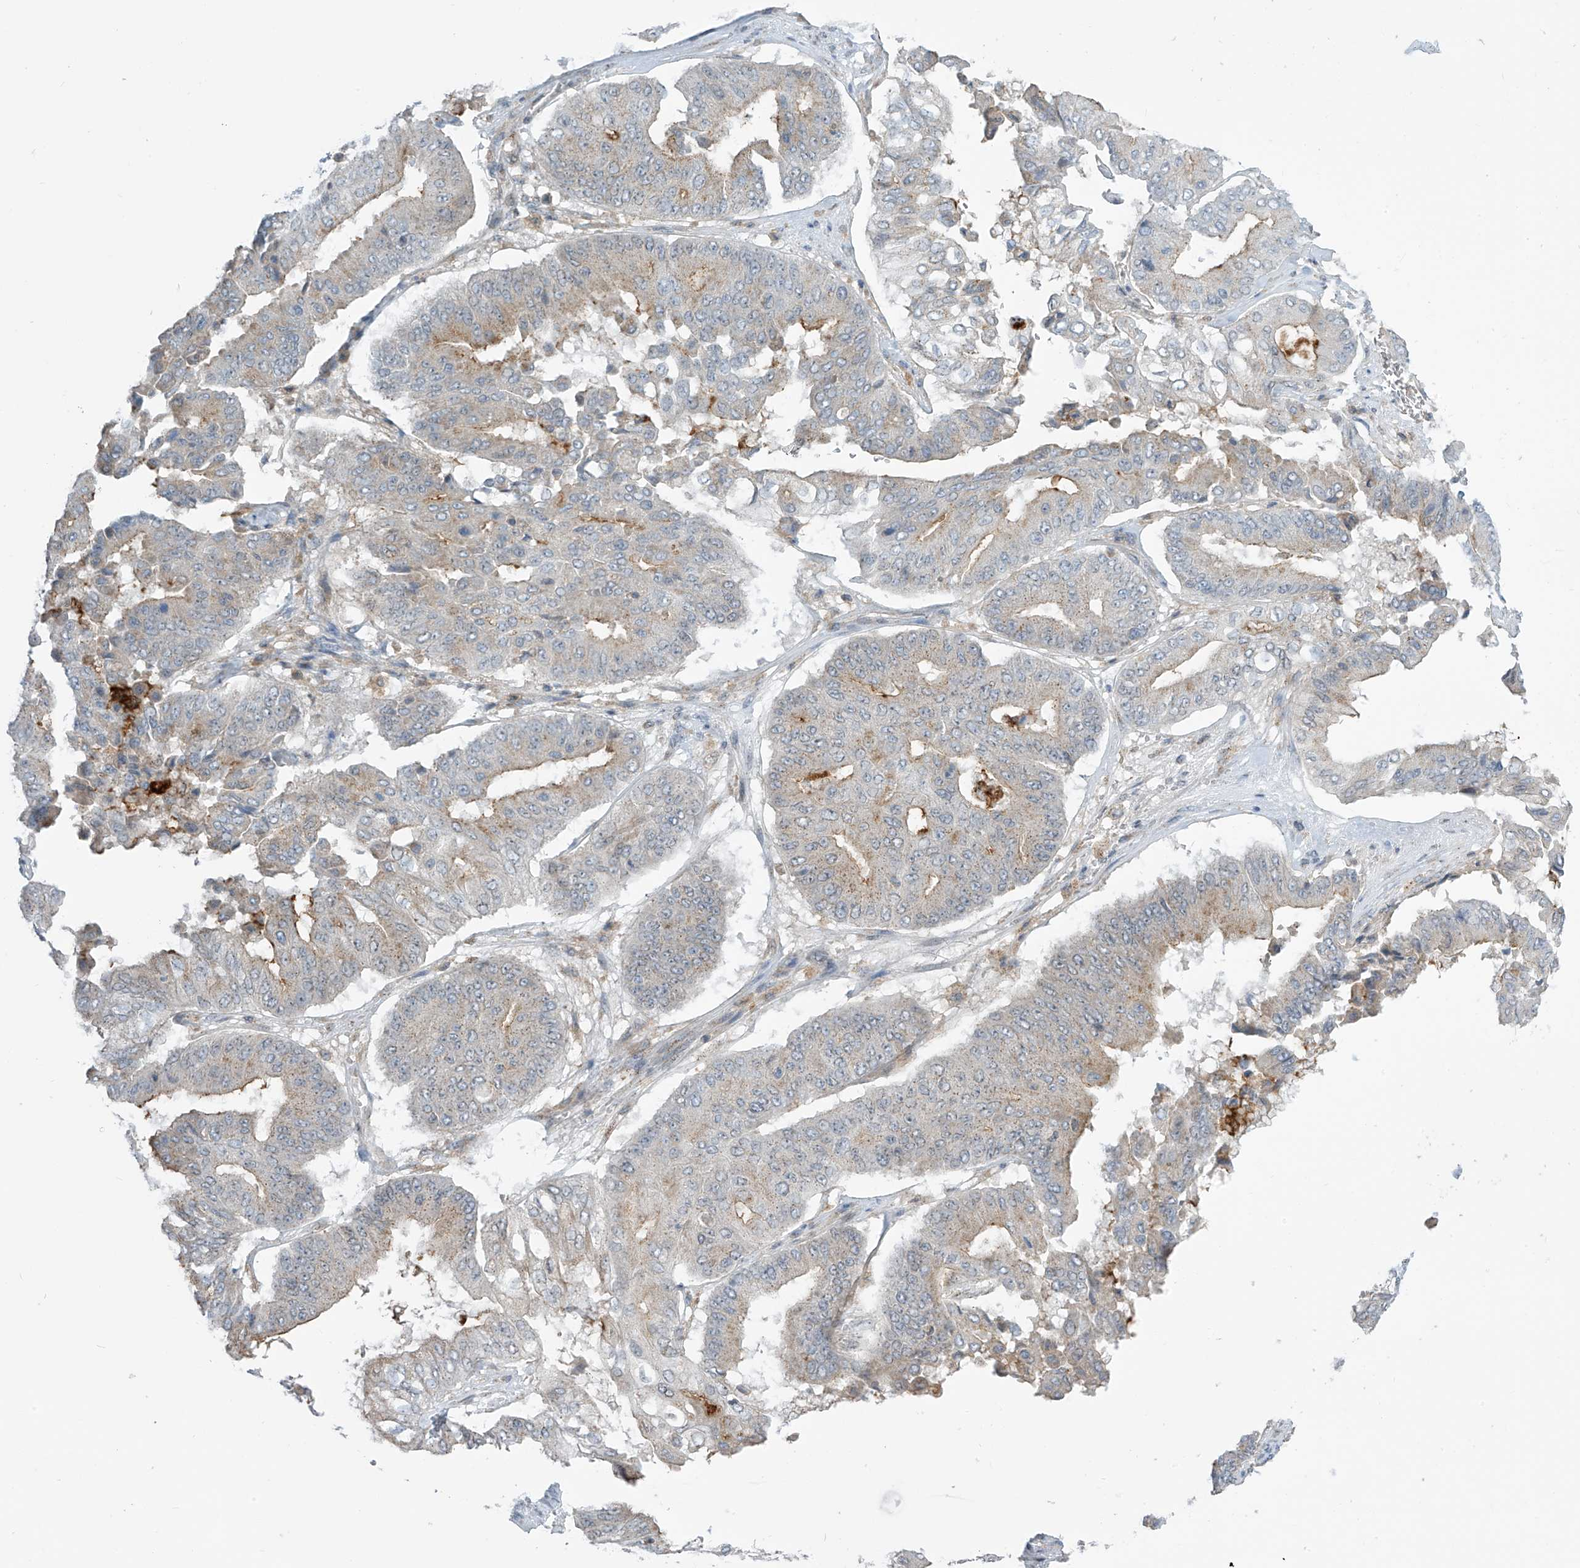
{"staining": {"intensity": "weak", "quantity": "25%-75%", "location": "cytoplasmic/membranous"}, "tissue": "pancreatic cancer", "cell_type": "Tumor cells", "image_type": "cancer", "snomed": [{"axis": "morphology", "description": "Adenocarcinoma, NOS"}, {"axis": "topography", "description": "Pancreas"}], "caption": "The histopathology image reveals immunohistochemical staining of pancreatic cancer. There is weak cytoplasmic/membranous staining is seen in approximately 25%-75% of tumor cells.", "gene": "PARVG", "patient": {"sex": "female", "age": 77}}